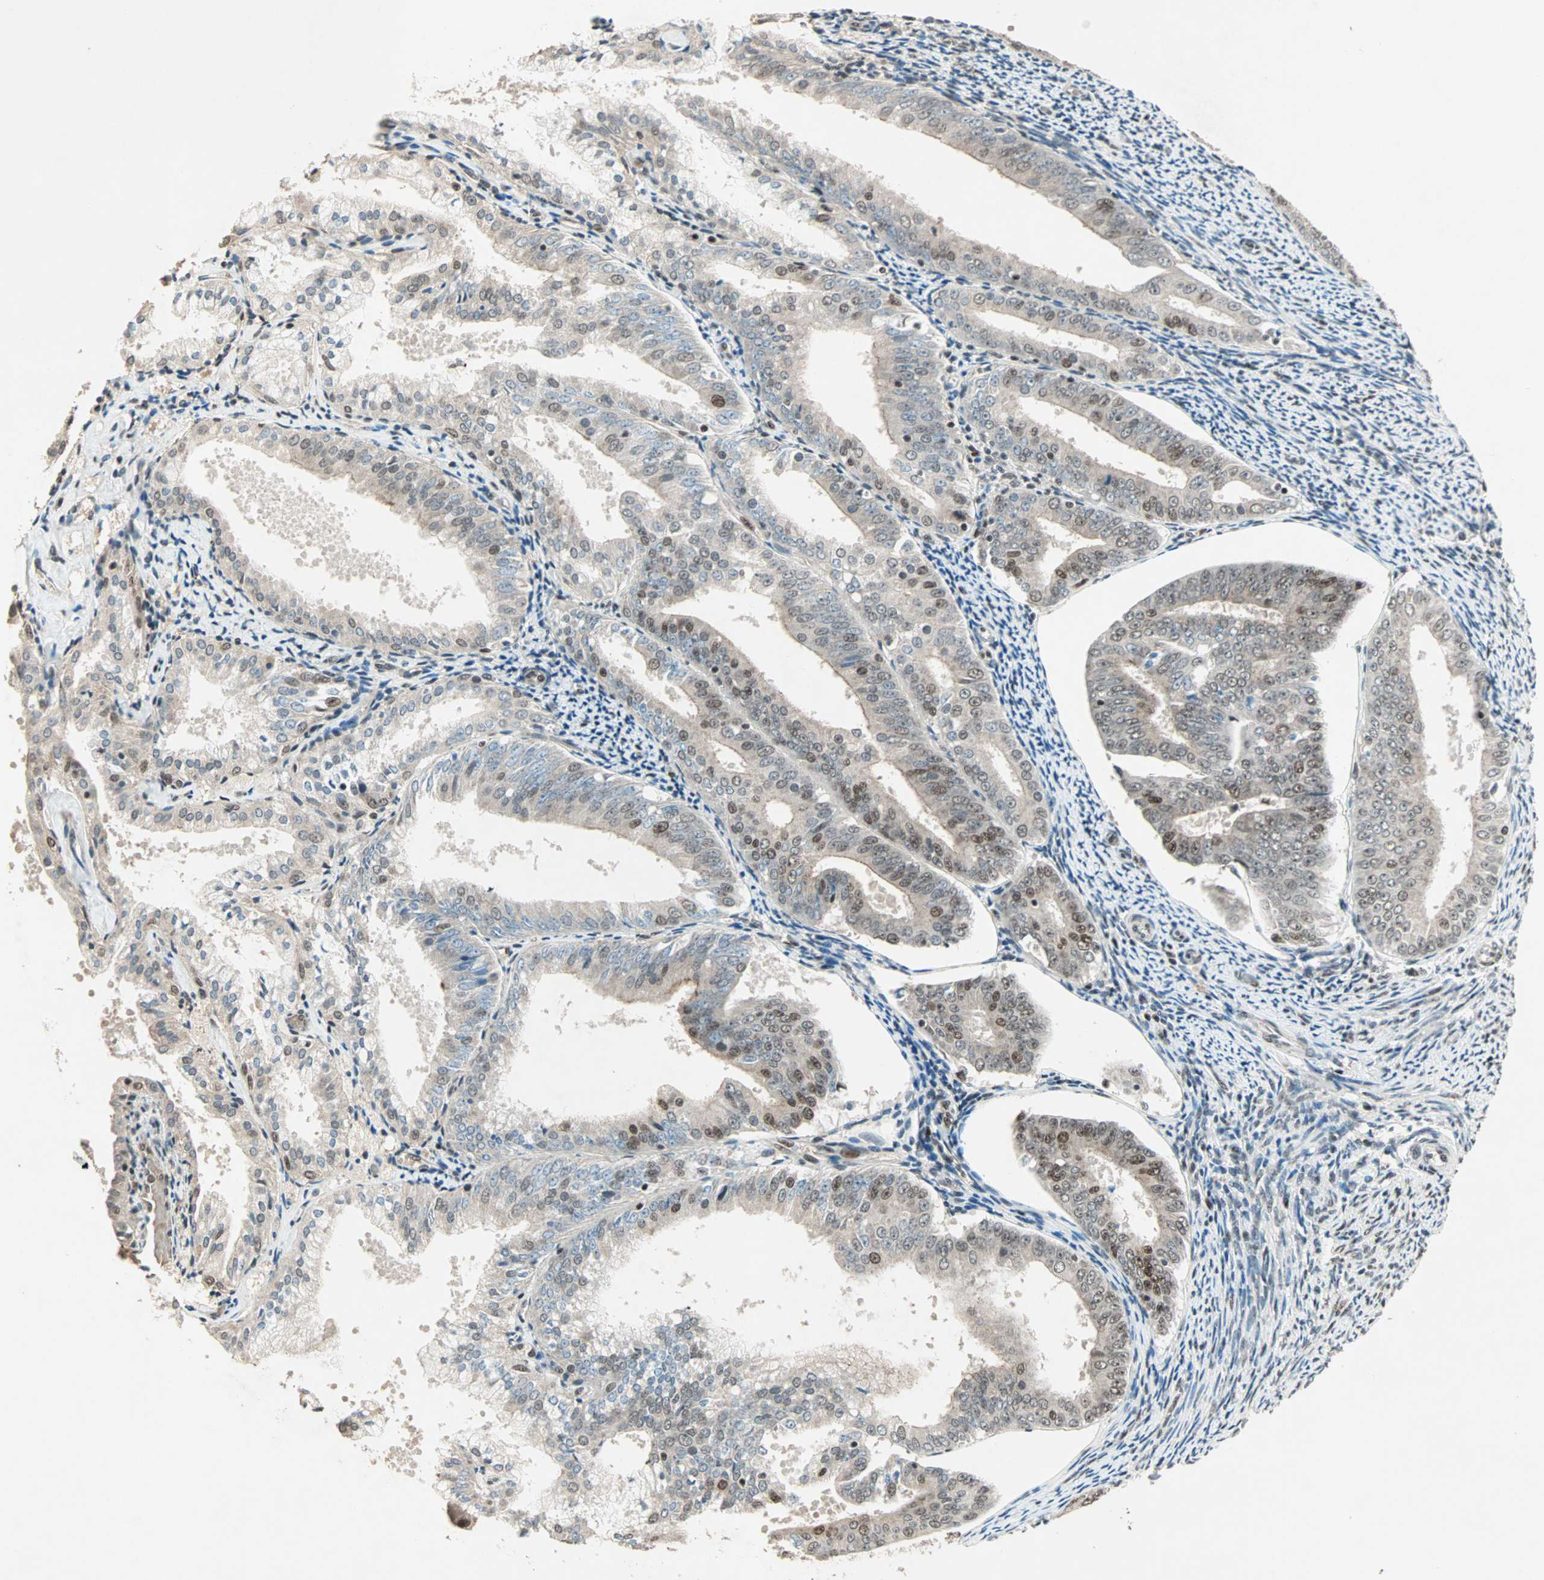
{"staining": {"intensity": "moderate", "quantity": "<25%", "location": "nuclear"}, "tissue": "endometrial cancer", "cell_type": "Tumor cells", "image_type": "cancer", "snomed": [{"axis": "morphology", "description": "Adenocarcinoma, NOS"}, {"axis": "topography", "description": "Endometrium"}], "caption": "Endometrial cancer (adenocarcinoma) stained with IHC exhibits moderate nuclear positivity in about <25% of tumor cells.", "gene": "MDC1", "patient": {"sex": "female", "age": 63}}